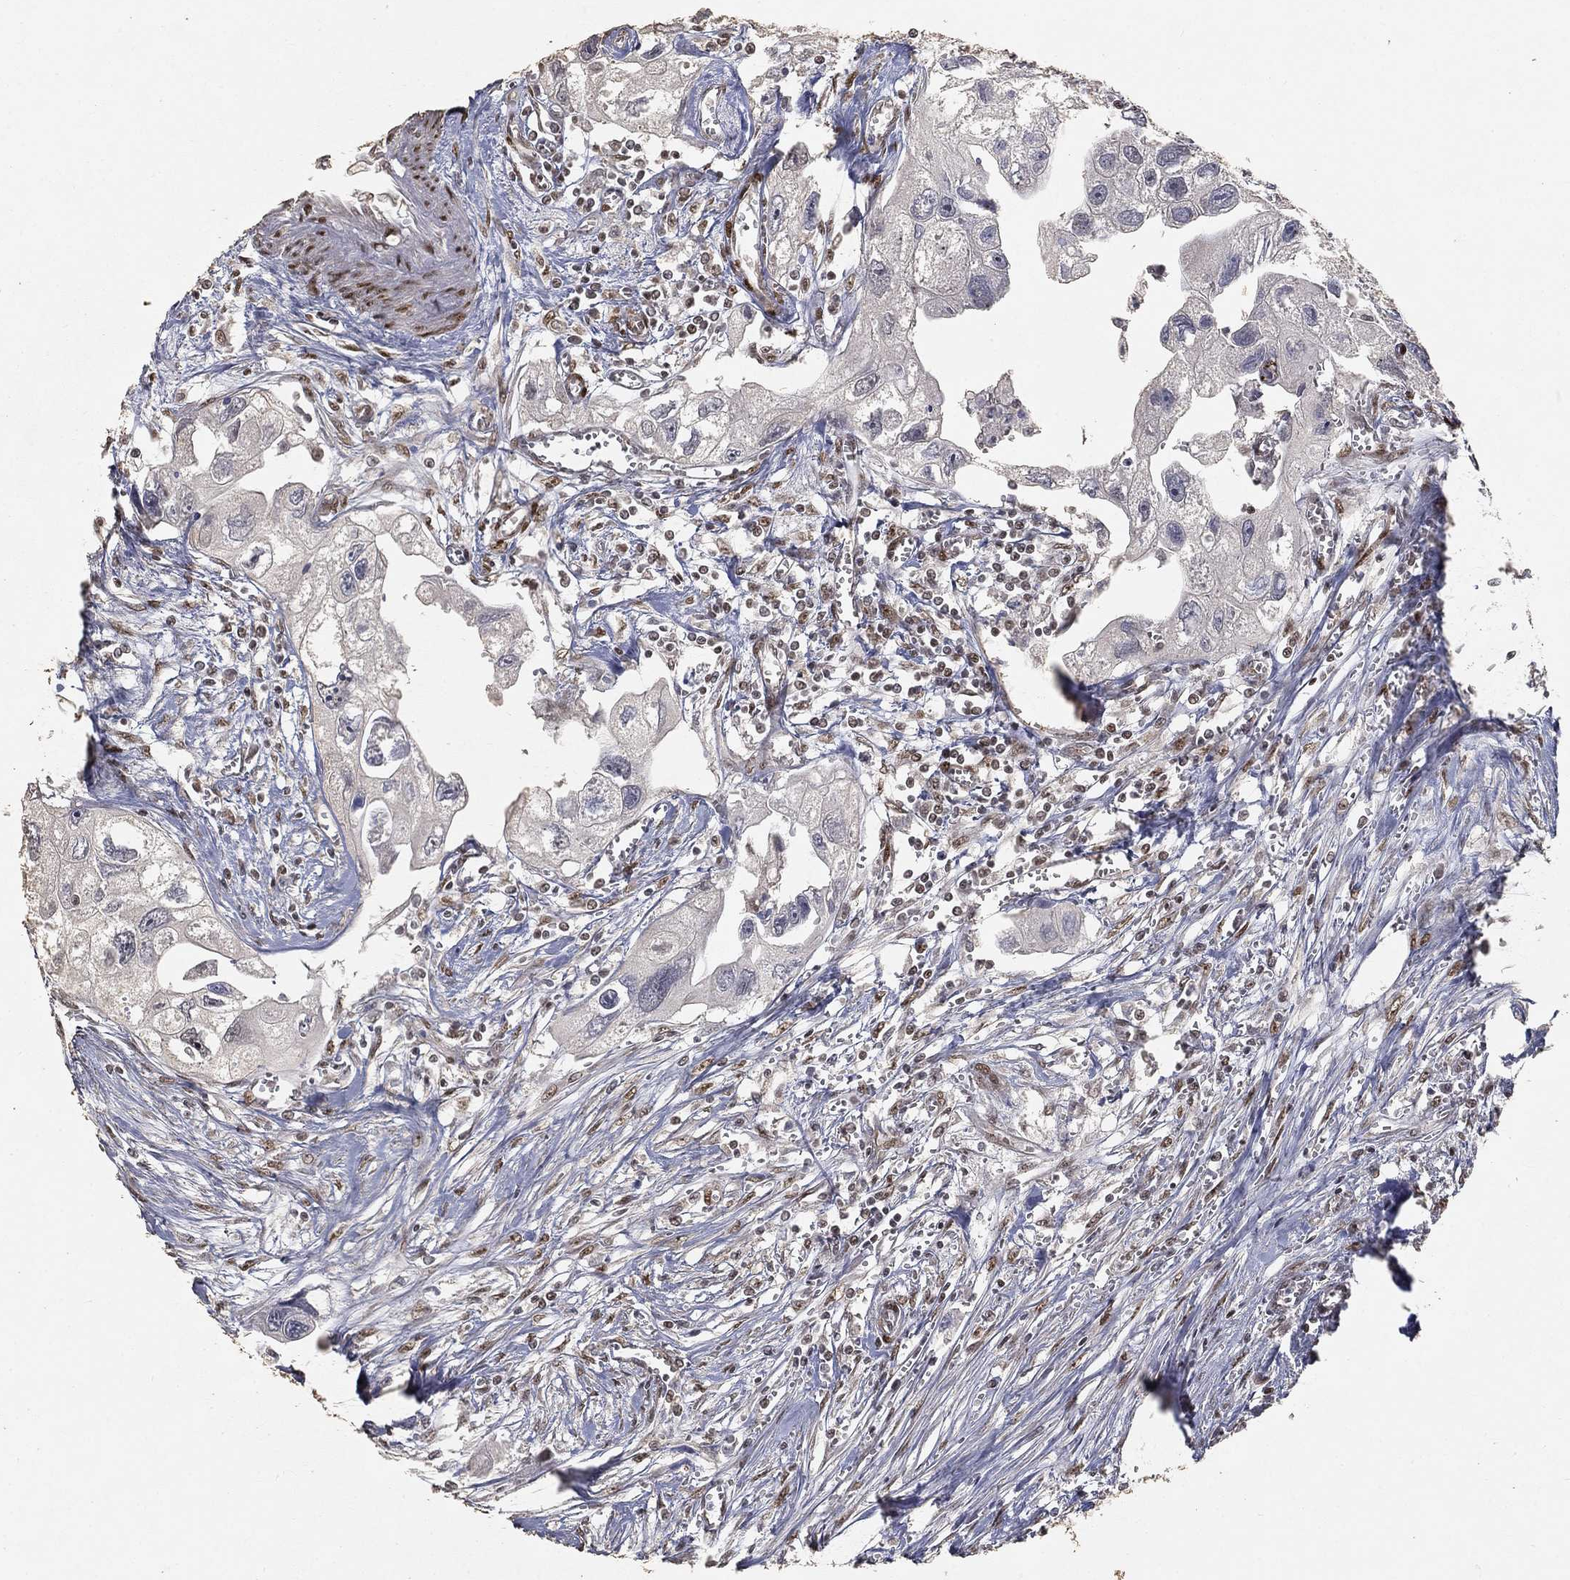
{"staining": {"intensity": "negative", "quantity": "none", "location": "none"}, "tissue": "urothelial cancer", "cell_type": "Tumor cells", "image_type": "cancer", "snomed": [{"axis": "morphology", "description": "Urothelial carcinoma, High grade"}, {"axis": "topography", "description": "Urinary bladder"}], "caption": "Immunohistochemistry of urothelial cancer demonstrates no staining in tumor cells.", "gene": "CRTC3", "patient": {"sex": "male", "age": 59}}